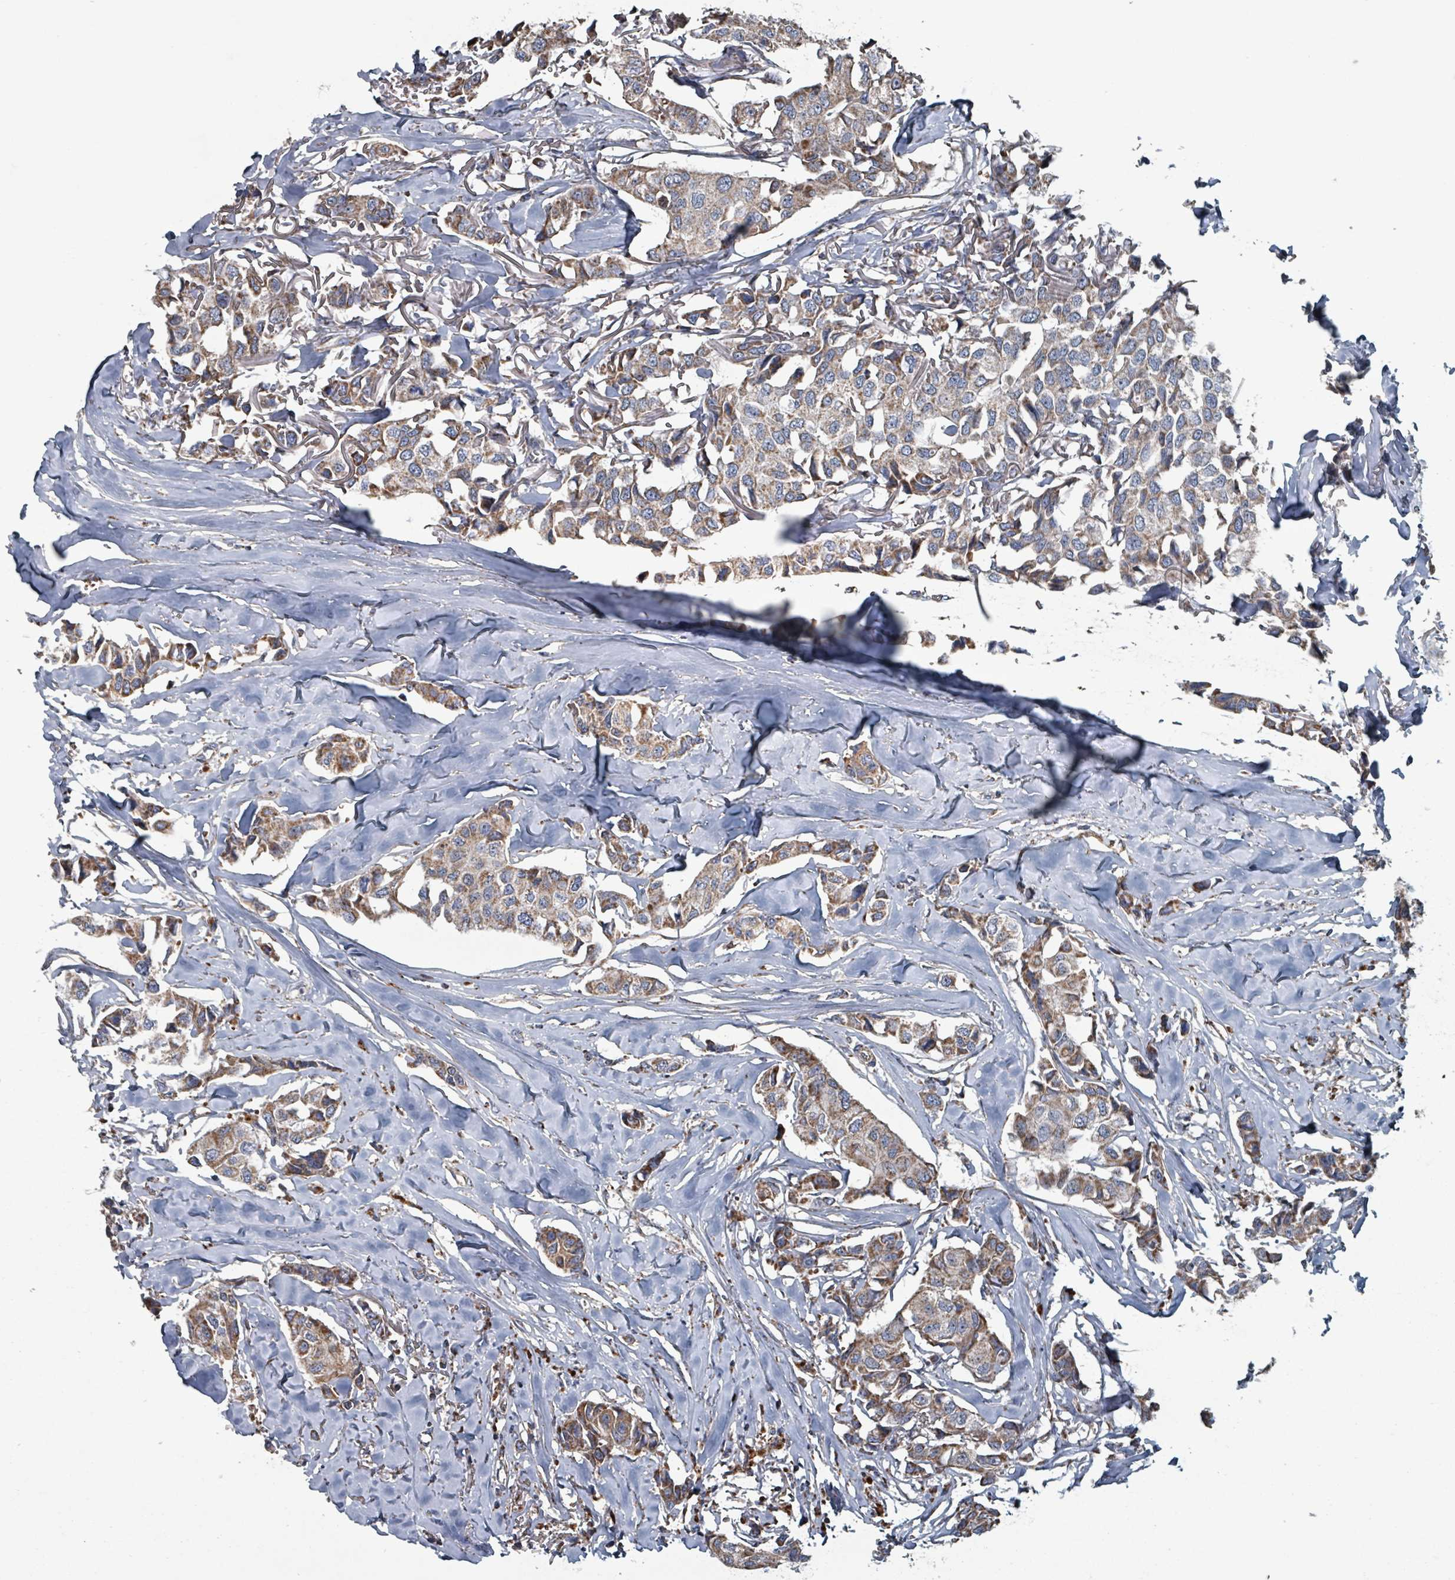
{"staining": {"intensity": "moderate", "quantity": "<25%", "location": "cytoplasmic/membranous"}, "tissue": "breast cancer", "cell_type": "Tumor cells", "image_type": "cancer", "snomed": [{"axis": "morphology", "description": "Duct carcinoma"}, {"axis": "topography", "description": "Breast"}], "caption": "An image of human breast intraductal carcinoma stained for a protein reveals moderate cytoplasmic/membranous brown staining in tumor cells.", "gene": "ABHD18", "patient": {"sex": "female", "age": 80}}